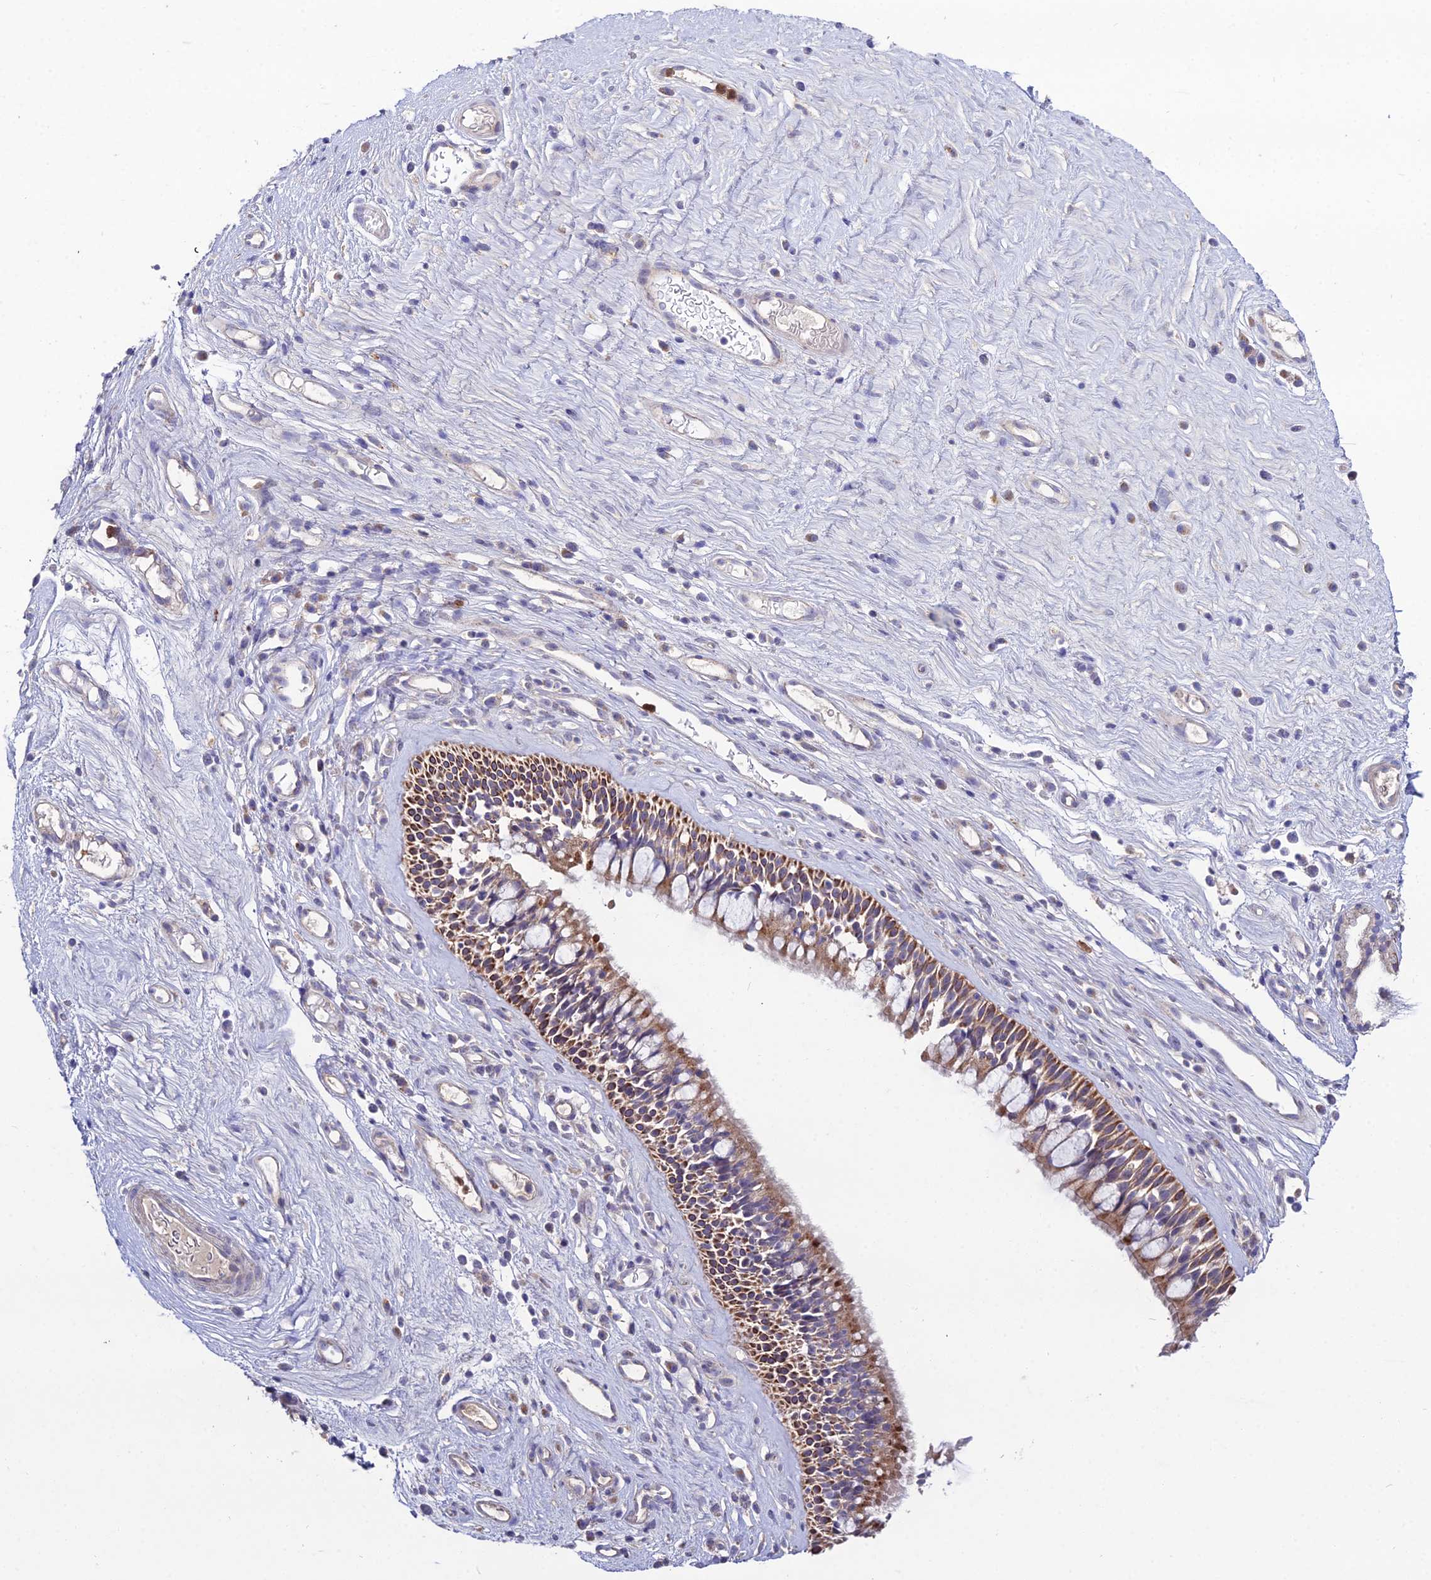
{"staining": {"intensity": "moderate", "quantity": ">75%", "location": "cytoplasmic/membranous"}, "tissue": "nasopharynx", "cell_type": "Respiratory epithelial cells", "image_type": "normal", "snomed": [{"axis": "morphology", "description": "Normal tissue, NOS"}, {"axis": "morphology", "description": "Inflammation, NOS"}, {"axis": "morphology", "description": "Malignant melanoma, Metastatic site"}, {"axis": "topography", "description": "Nasopharynx"}], "caption": "This histopathology image reveals unremarkable nasopharynx stained with immunohistochemistry to label a protein in brown. The cytoplasmic/membranous of respiratory epithelial cells show moderate positivity for the protein. Nuclei are counter-stained blue.", "gene": "EID2", "patient": {"sex": "male", "age": 70}}